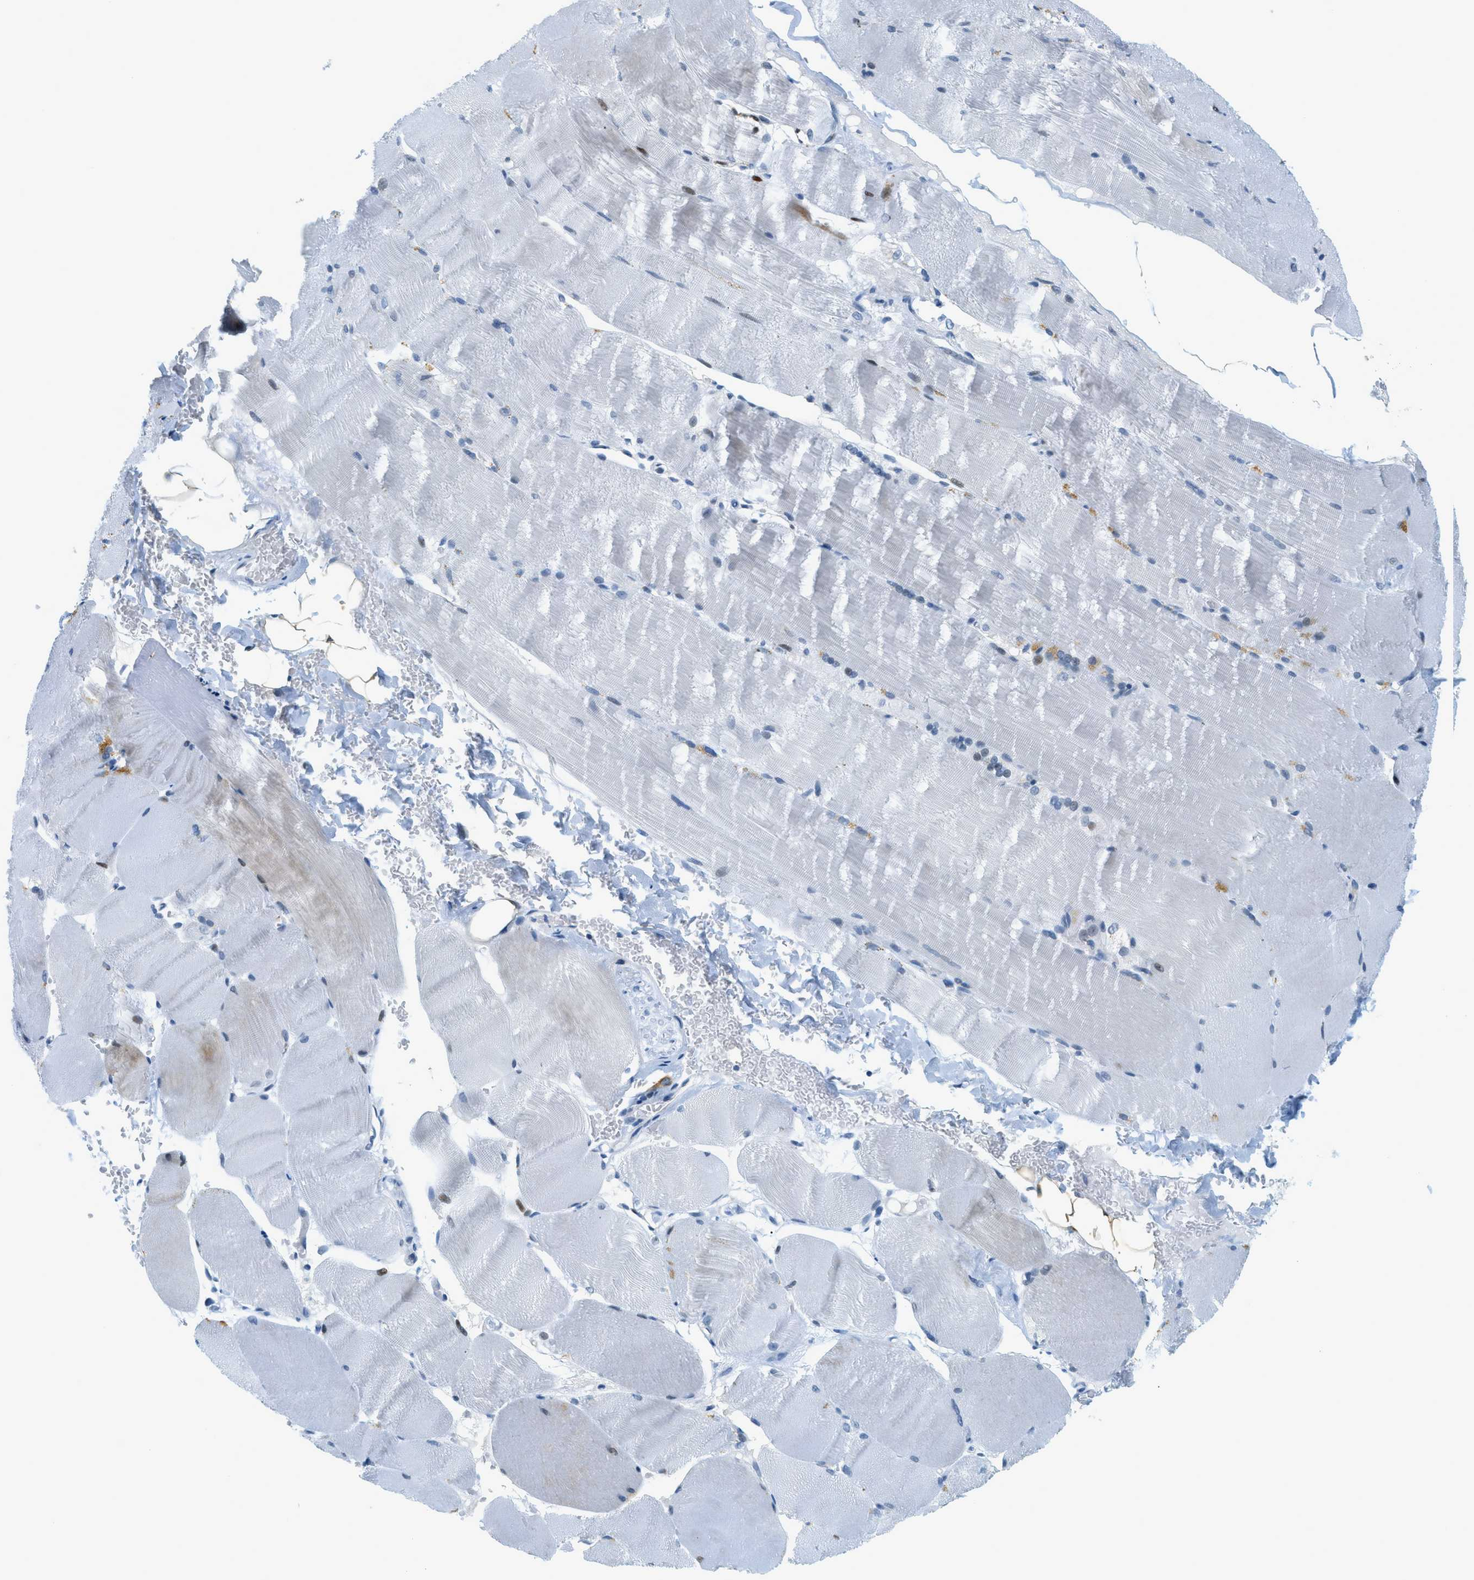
{"staining": {"intensity": "weak", "quantity": "<25%", "location": "cytoplasmic/membranous,nuclear"}, "tissue": "skeletal muscle", "cell_type": "Myocytes", "image_type": "normal", "snomed": [{"axis": "morphology", "description": "Normal tissue, NOS"}, {"axis": "topography", "description": "Skin"}, {"axis": "topography", "description": "Skeletal muscle"}], "caption": "The histopathology image reveals no staining of myocytes in unremarkable skeletal muscle. (Immunohistochemistry (ihc), brightfield microscopy, high magnification).", "gene": "CYP4X1", "patient": {"sex": "male", "age": 83}}